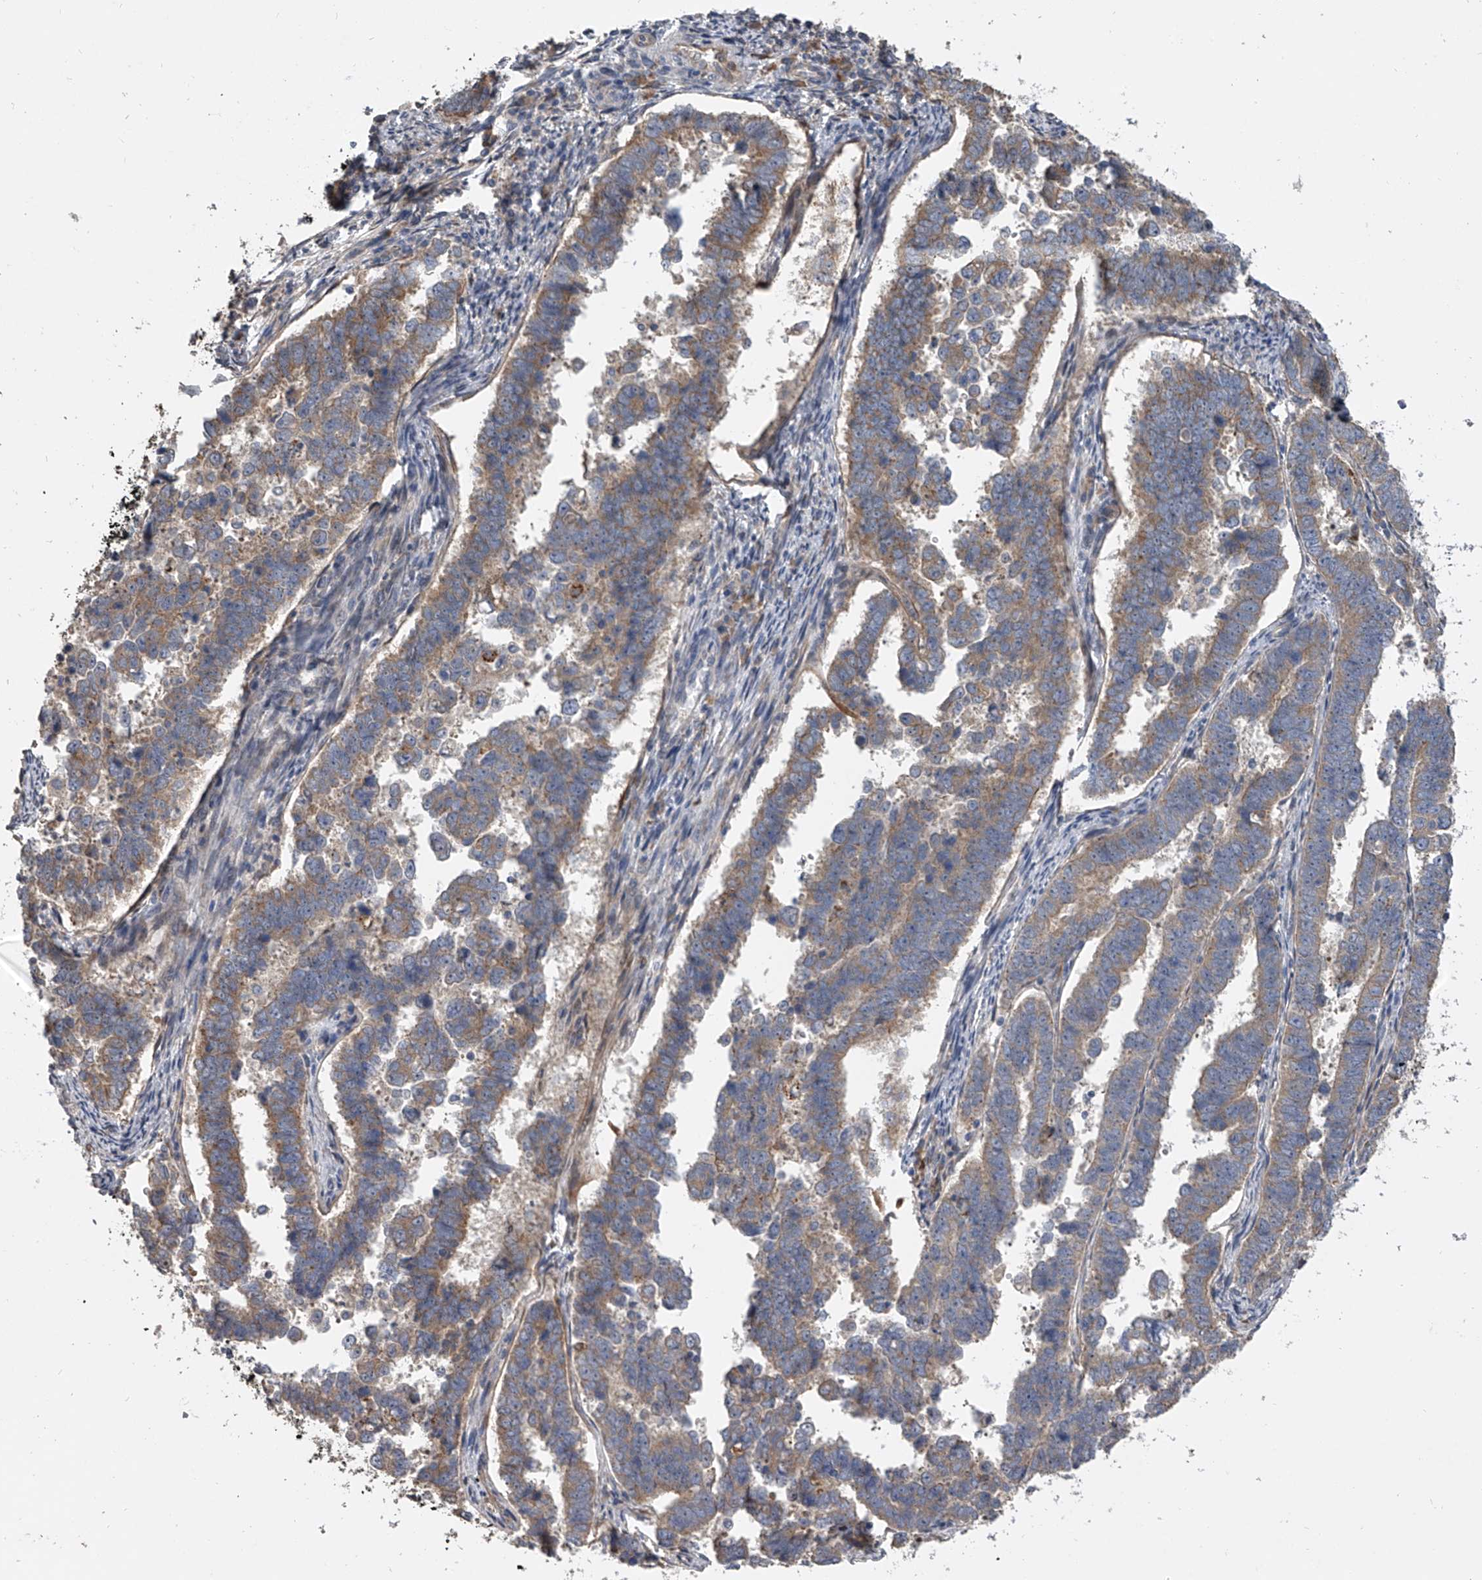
{"staining": {"intensity": "moderate", "quantity": ">75%", "location": "cytoplasmic/membranous"}, "tissue": "endometrial cancer", "cell_type": "Tumor cells", "image_type": "cancer", "snomed": [{"axis": "morphology", "description": "Adenocarcinoma, NOS"}, {"axis": "topography", "description": "Endometrium"}], "caption": "Protein staining reveals moderate cytoplasmic/membranous expression in about >75% of tumor cells in endometrial cancer (adenocarcinoma). The staining is performed using DAB brown chromogen to label protein expression. The nuclei are counter-stained blue using hematoxylin.", "gene": "DOCK9", "patient": {"sex": "female", "age": 75}}